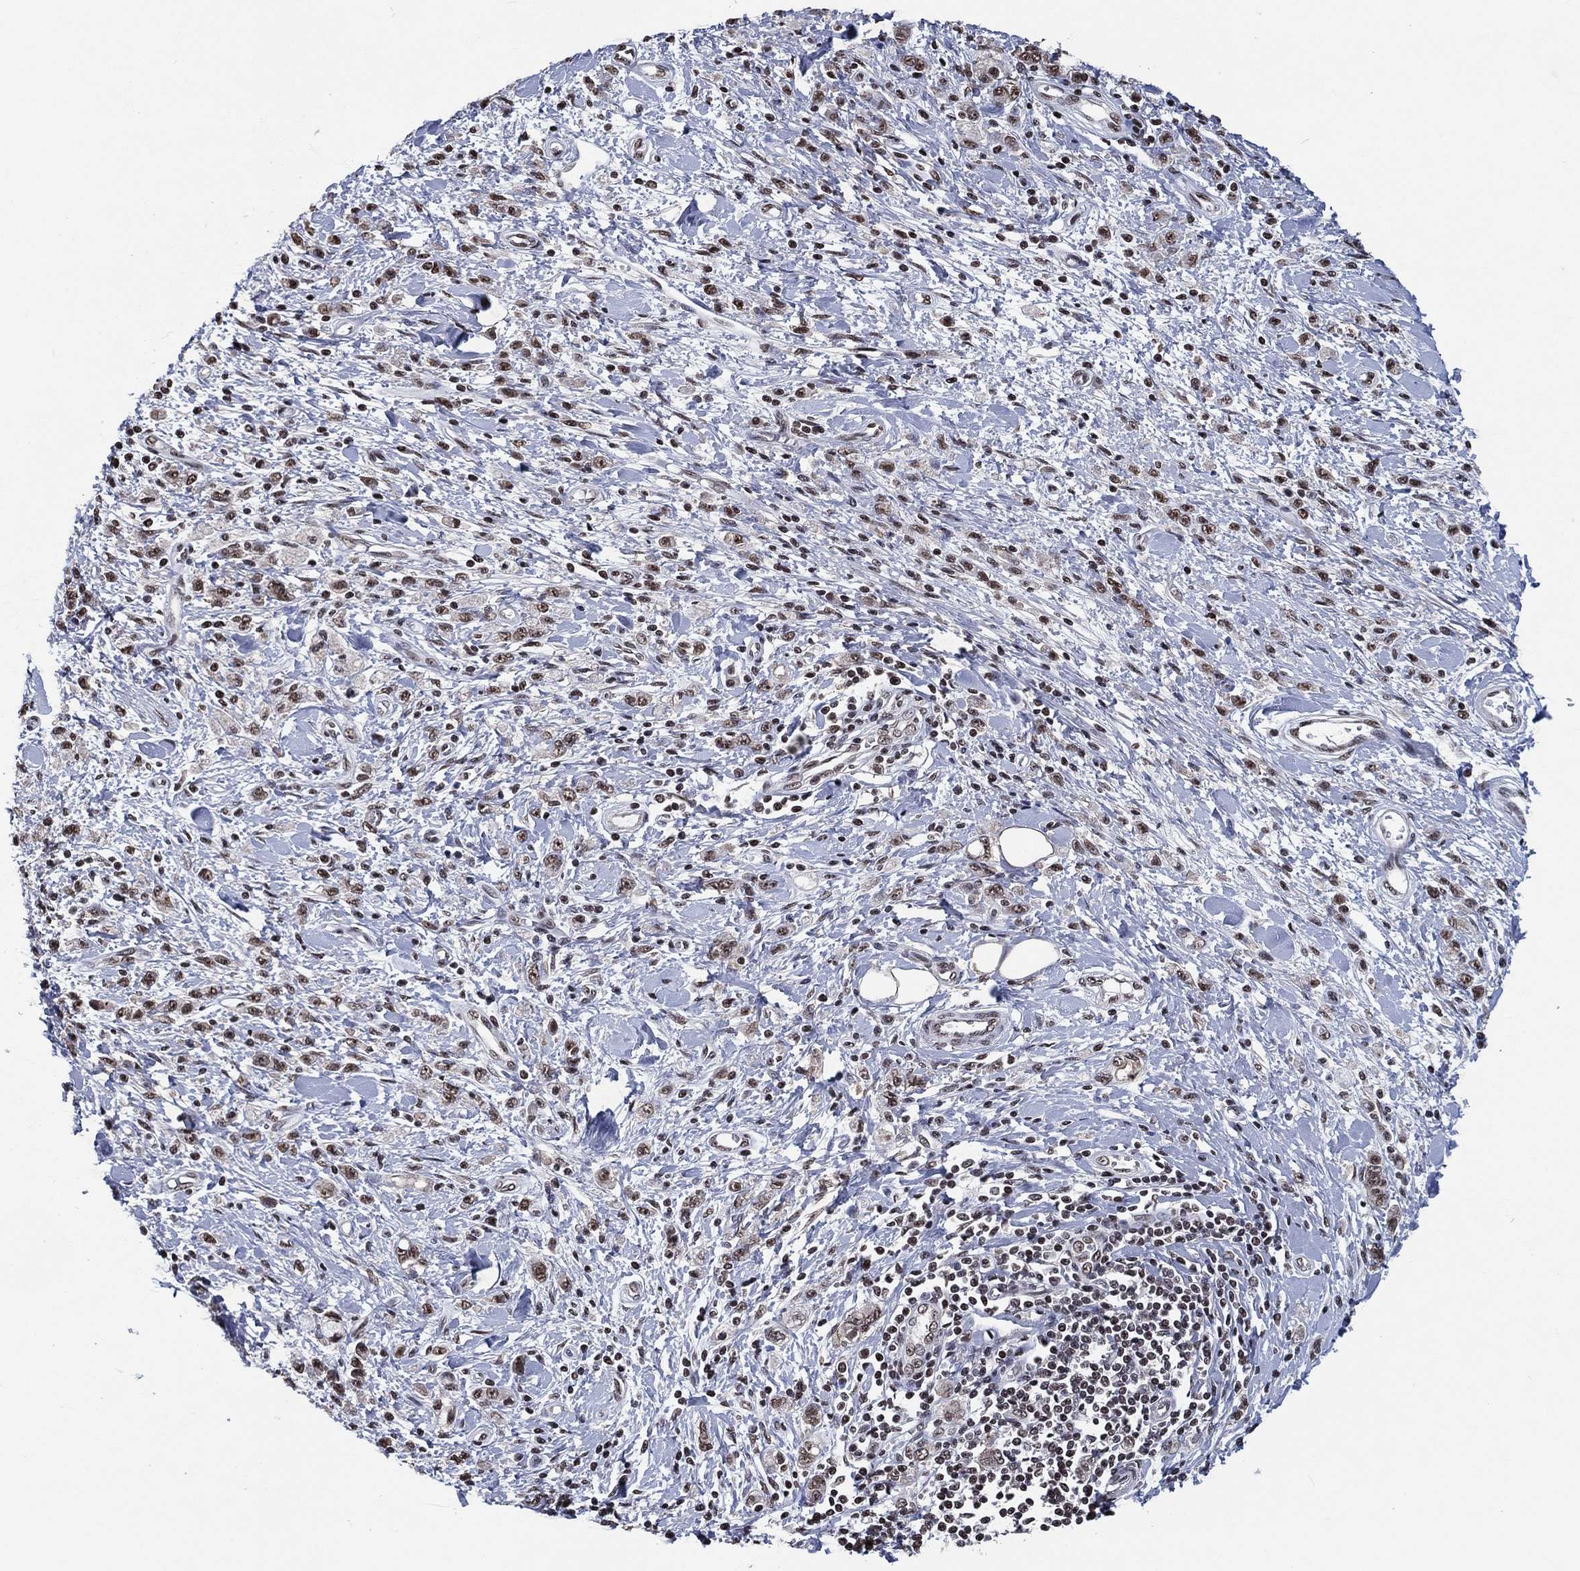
{"staining": {"intensity": "weak", "quantity": ">75%", "location": "nuclear"}, "tissue": "stomach cancer", "cell_type": "Tumor cells", "image_type": "cancer", "snomed": [{"axis": "morphology", "description": "Adenocarcinoma, NOS"}, {"axis": "topography", "description": "Stomach"}], "caption": "Stomach adenocarcinoma stained with a protein marker reveals weak staining in tumor cells.", "gene": "ZBTB42", "patient": {"sex": "male", "age": 77}}